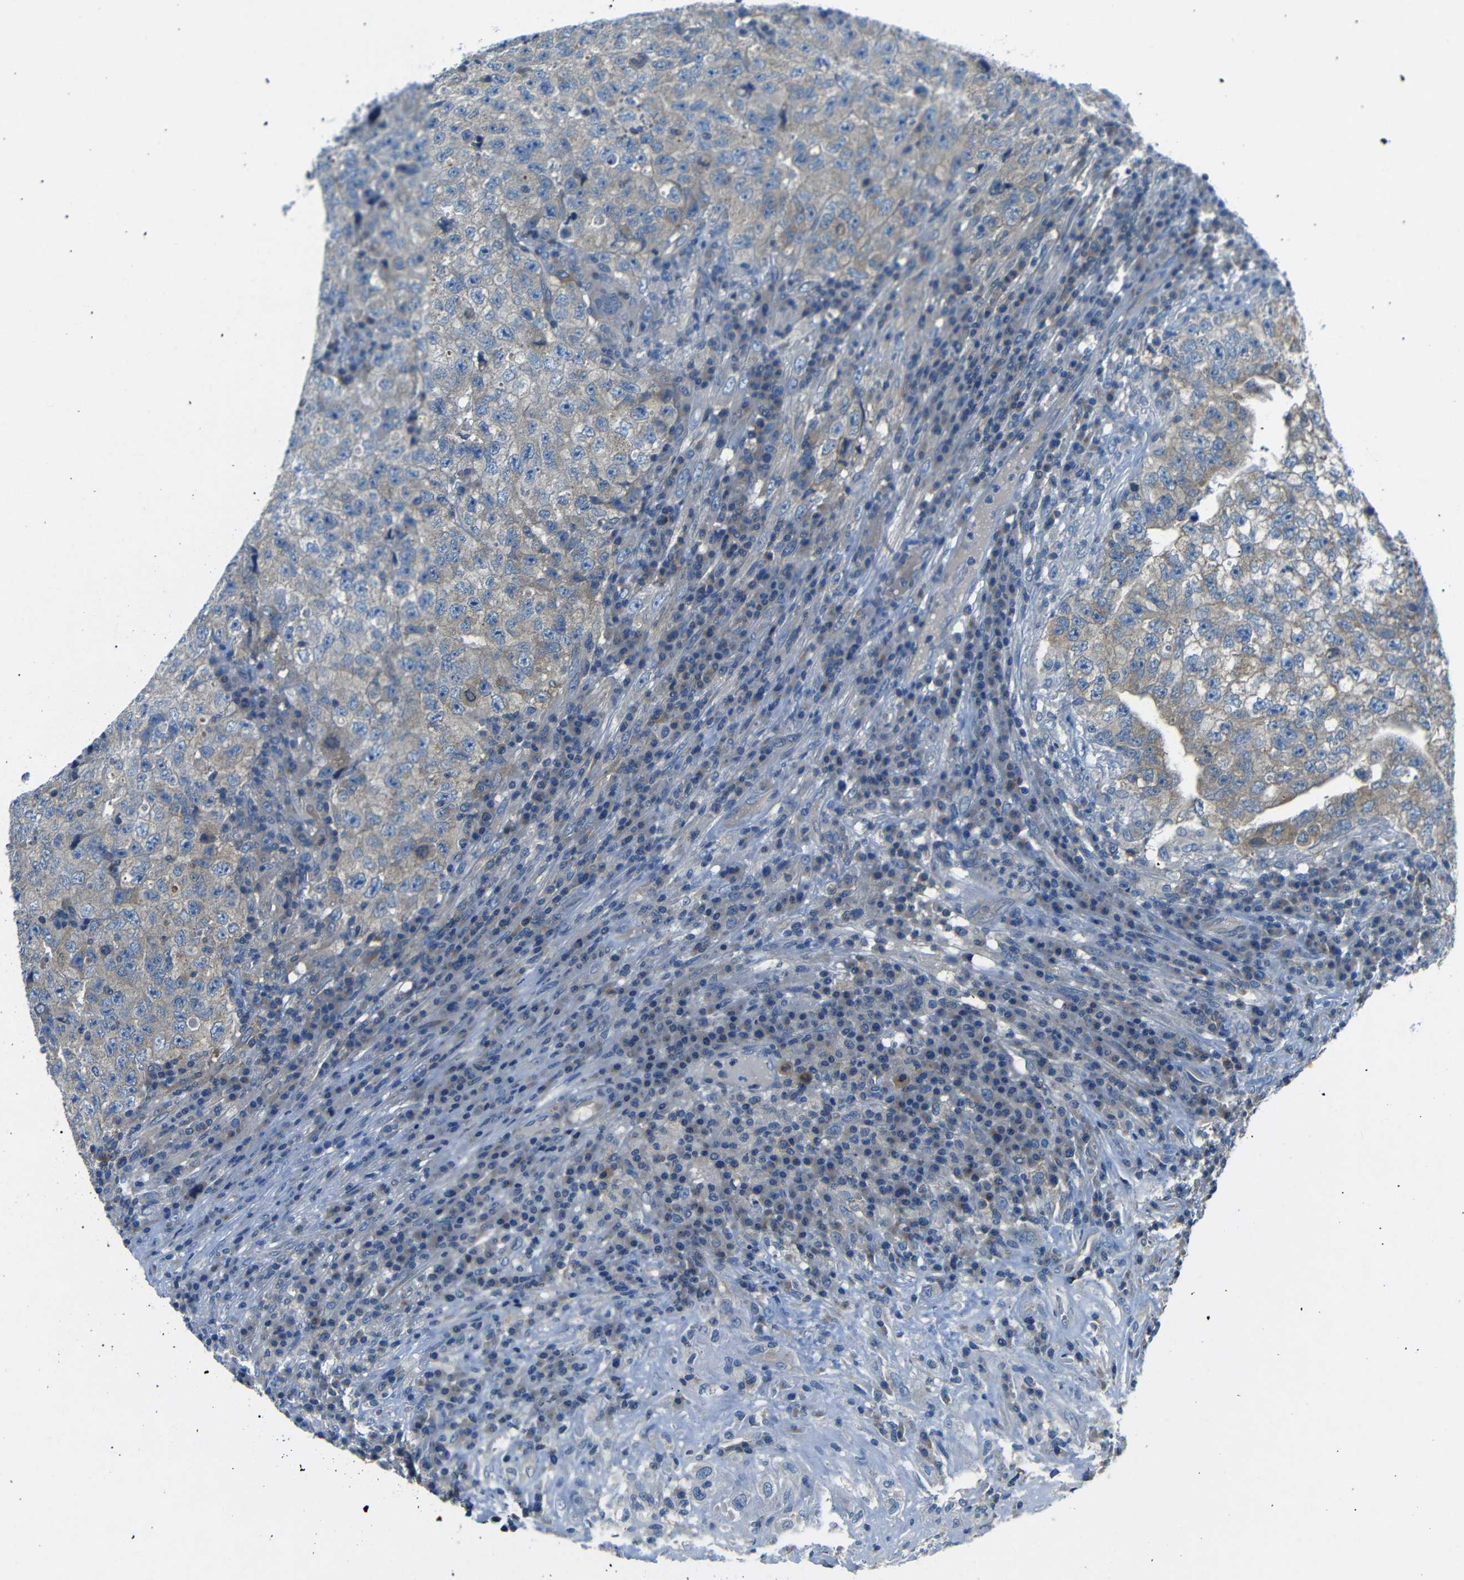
{"staining": {"intensity": "weak", "quantity": ">75%", "location": "cytoplasmic/membranous"}, "tissue": "testis cancer", "cell_type": "Tumor cells", "image_type": "cancer", "snomed": [{"axis": "morphology", "description": "Necrosis, NOS"}, {"axis": "morphology", "description": "Carcinoma, Embryonal, NOS"}, {"axis": "topography", "description": "Testis"}], "caption": "The immunohistochemical stain labels weak cytoplasmic/membranous expression in tumor cells of testis cancer (embryonal carcinoma) tissue.", "gene": "DCP1A", "patient": {"sex": "male", "age": 19}}